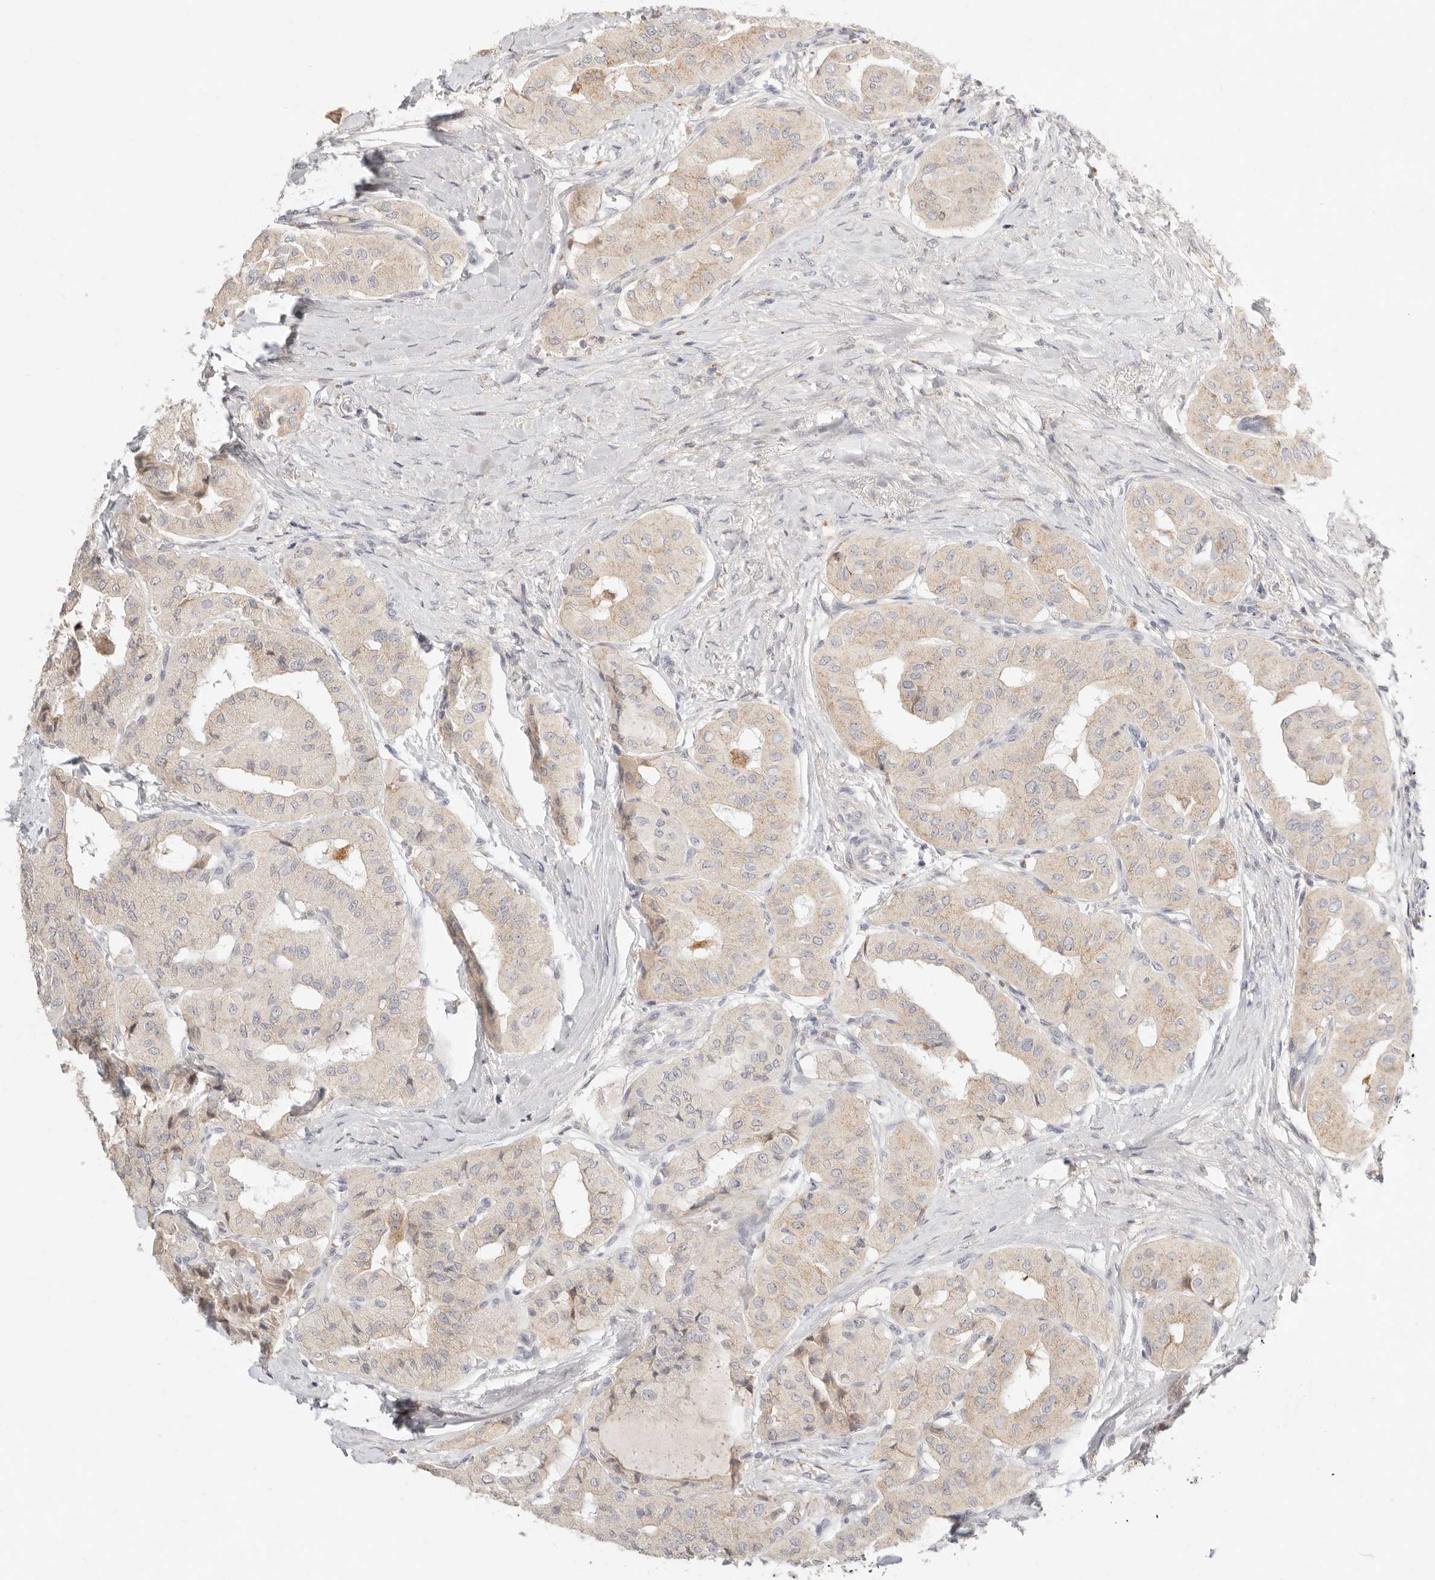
{"staining": {"intensity": "weak", "quantity": "<25%", "location": "cytoplasmic/membranous"}, "tissue": "thyroid cancer", "cell_type": "Tumor cells", "image_type": "cancer", "snomed": [{"axis": "morphology", "description": "Papillary adenocarcinoma, NOS"}, {"axis": "topography", "description": "Thyroid gland"}], "caption": "There is no significant staining in tumor cells of thyroid cancer (papillary adenocarcinoma).", "gene": "ACOX1", "patient": {"sex": "female", "age": 59}}